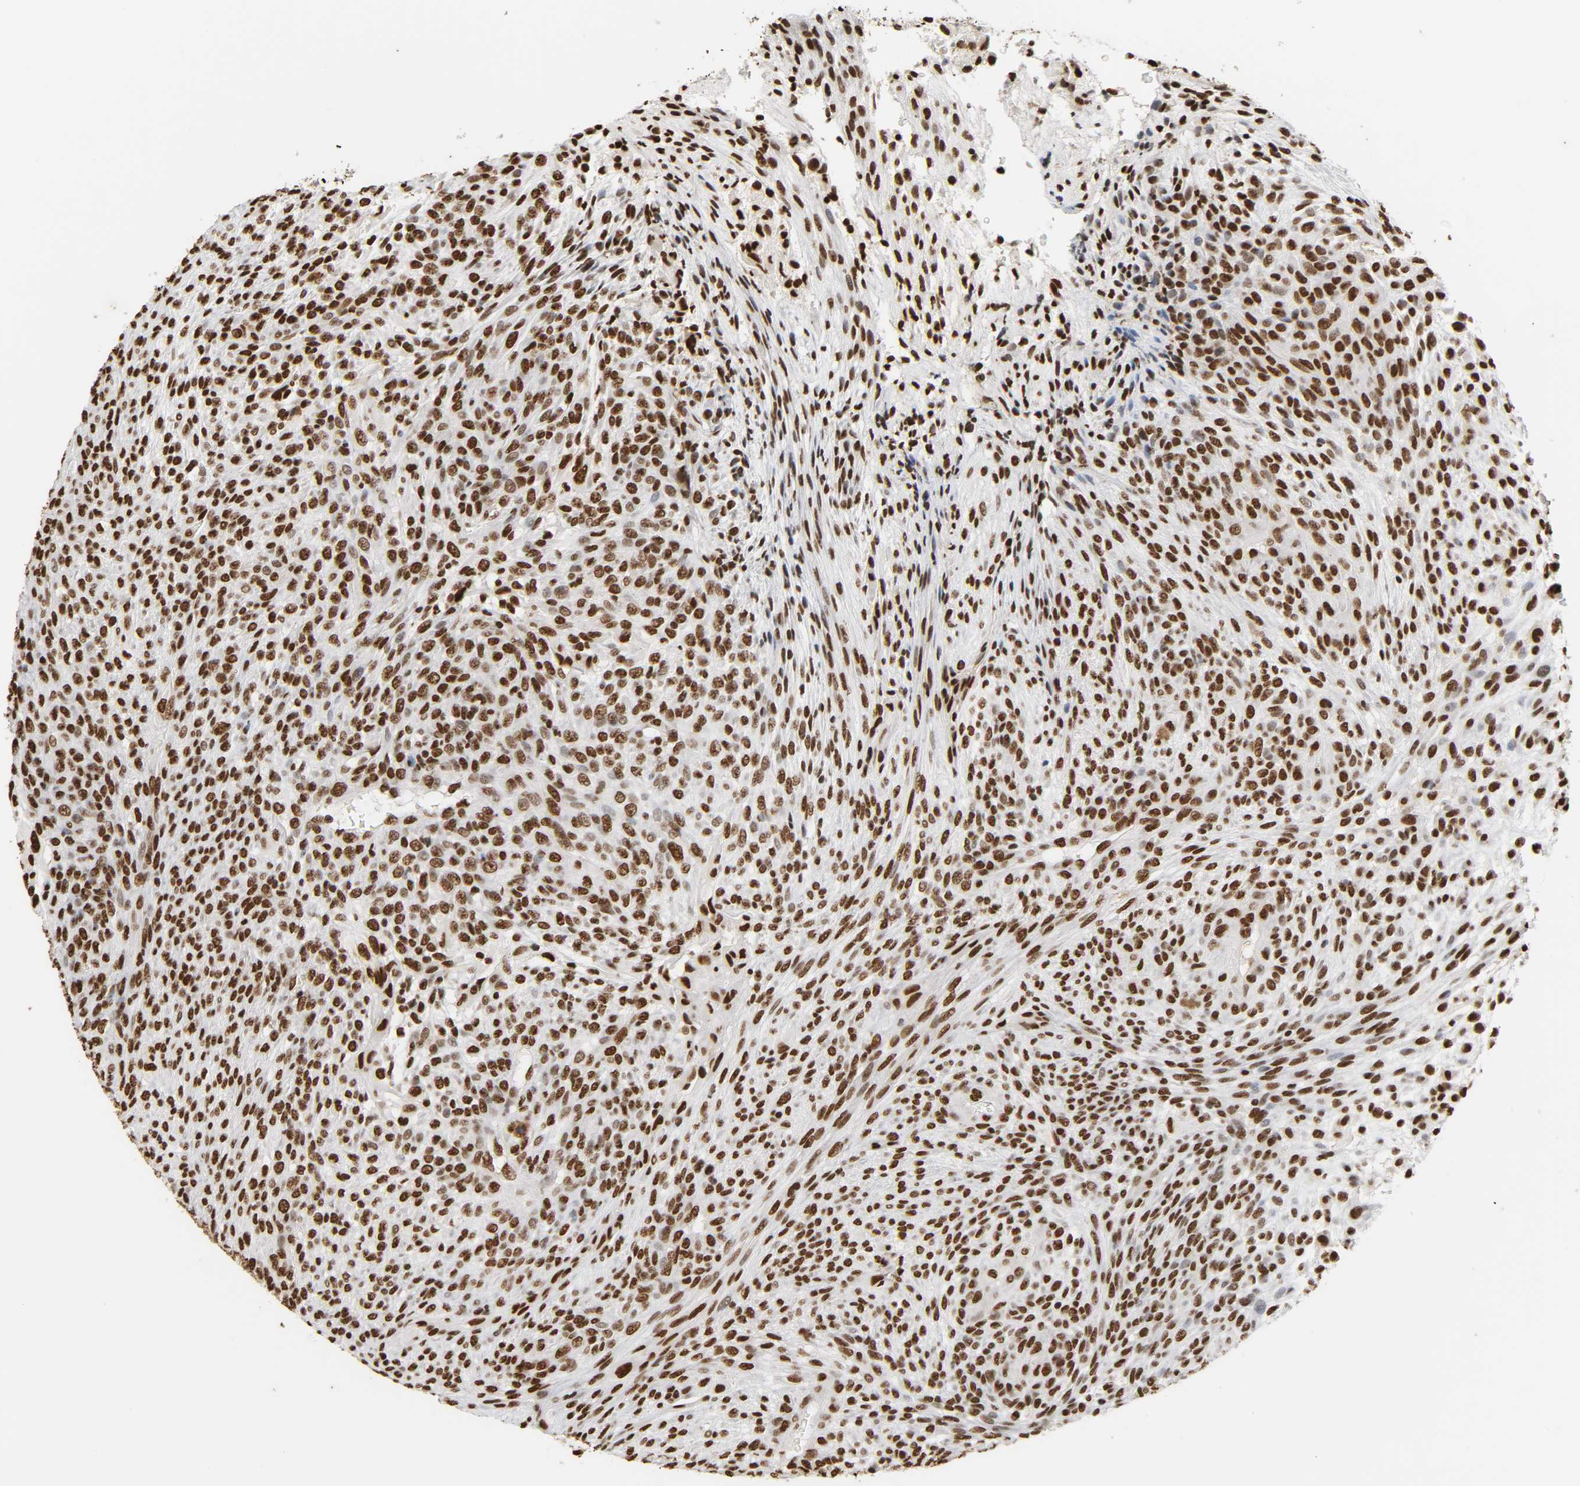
{"staining": {"intensity": "strong", "quantity": ">75%", "location": "nuclear"}, "tissue": "glioma", "cell_type": "Tumor cells", "image_type": "cancer", "snomed": [{"axis": "morphology", "description": "Glioma, malignant, High grade"}, {"axis": "topography", "description": "Cerebral cortex"}], "caption": "Strong nuclear expression for a protein is seen in about >75% of tumor cells of glioma using IHC.", "gene": "HNRNPC", "patient": {"sex": "female", "age": 55}}